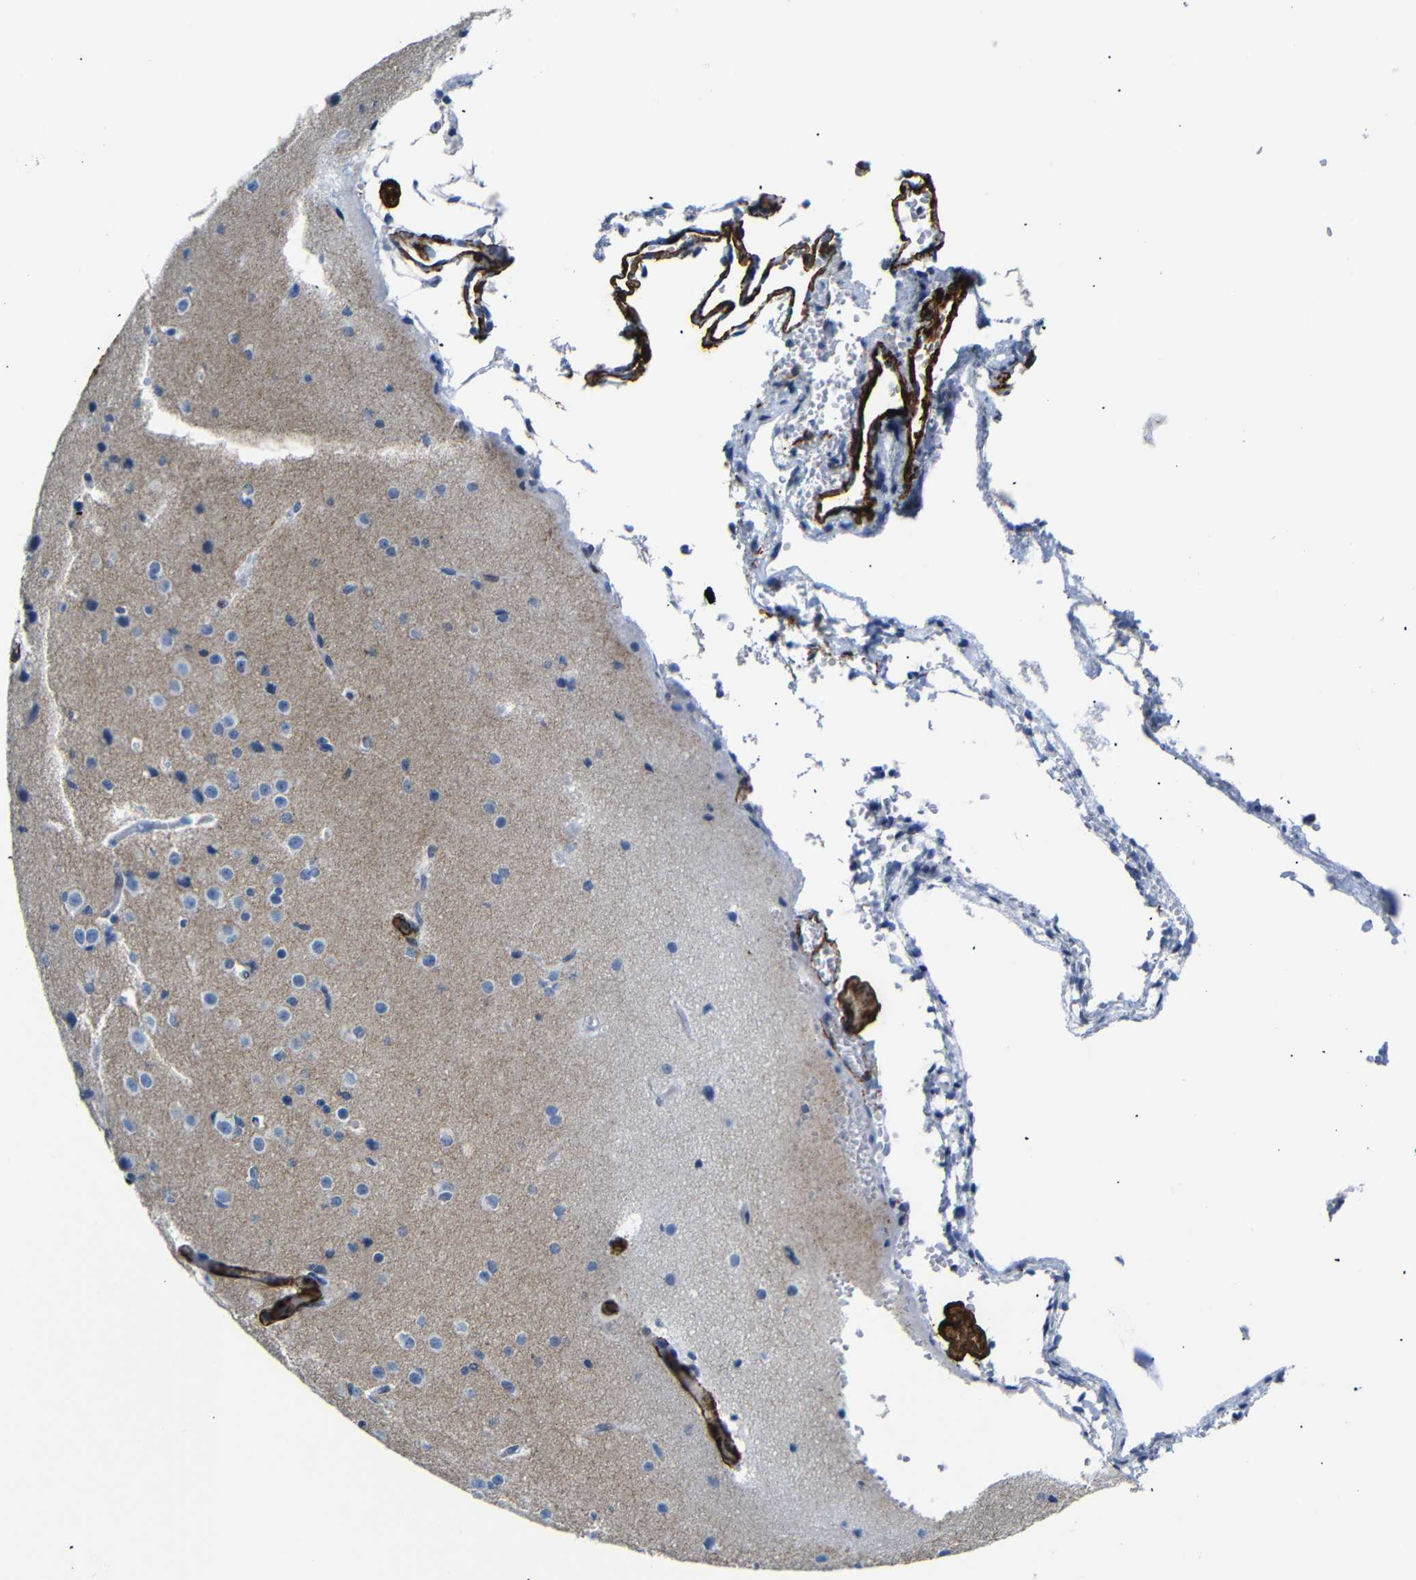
{"staining": {"intensity": "negative", "quantity": "none", "location": "none"}, "tissue": "cerebral cortex", "cell_type": "Endothelial cells", "image_type": "normal", "snomed": [{"axis": "morphology", "description": "Normal tissue, NOS"}, {"axis": "morphology", "description": "Developmental malformation"}, {"axis": "topography", "description": "Cerebral cortex"}], "caption": "Immunohistochemical staining of benign cerebral cortex shows no significant expression in endothelial cells. (Brightfield microscopy of DAB immunohistochemistry (IHC) at high magnification).", "gene": "ACTA2", "patient": {"sex": "female", "age": 30}}